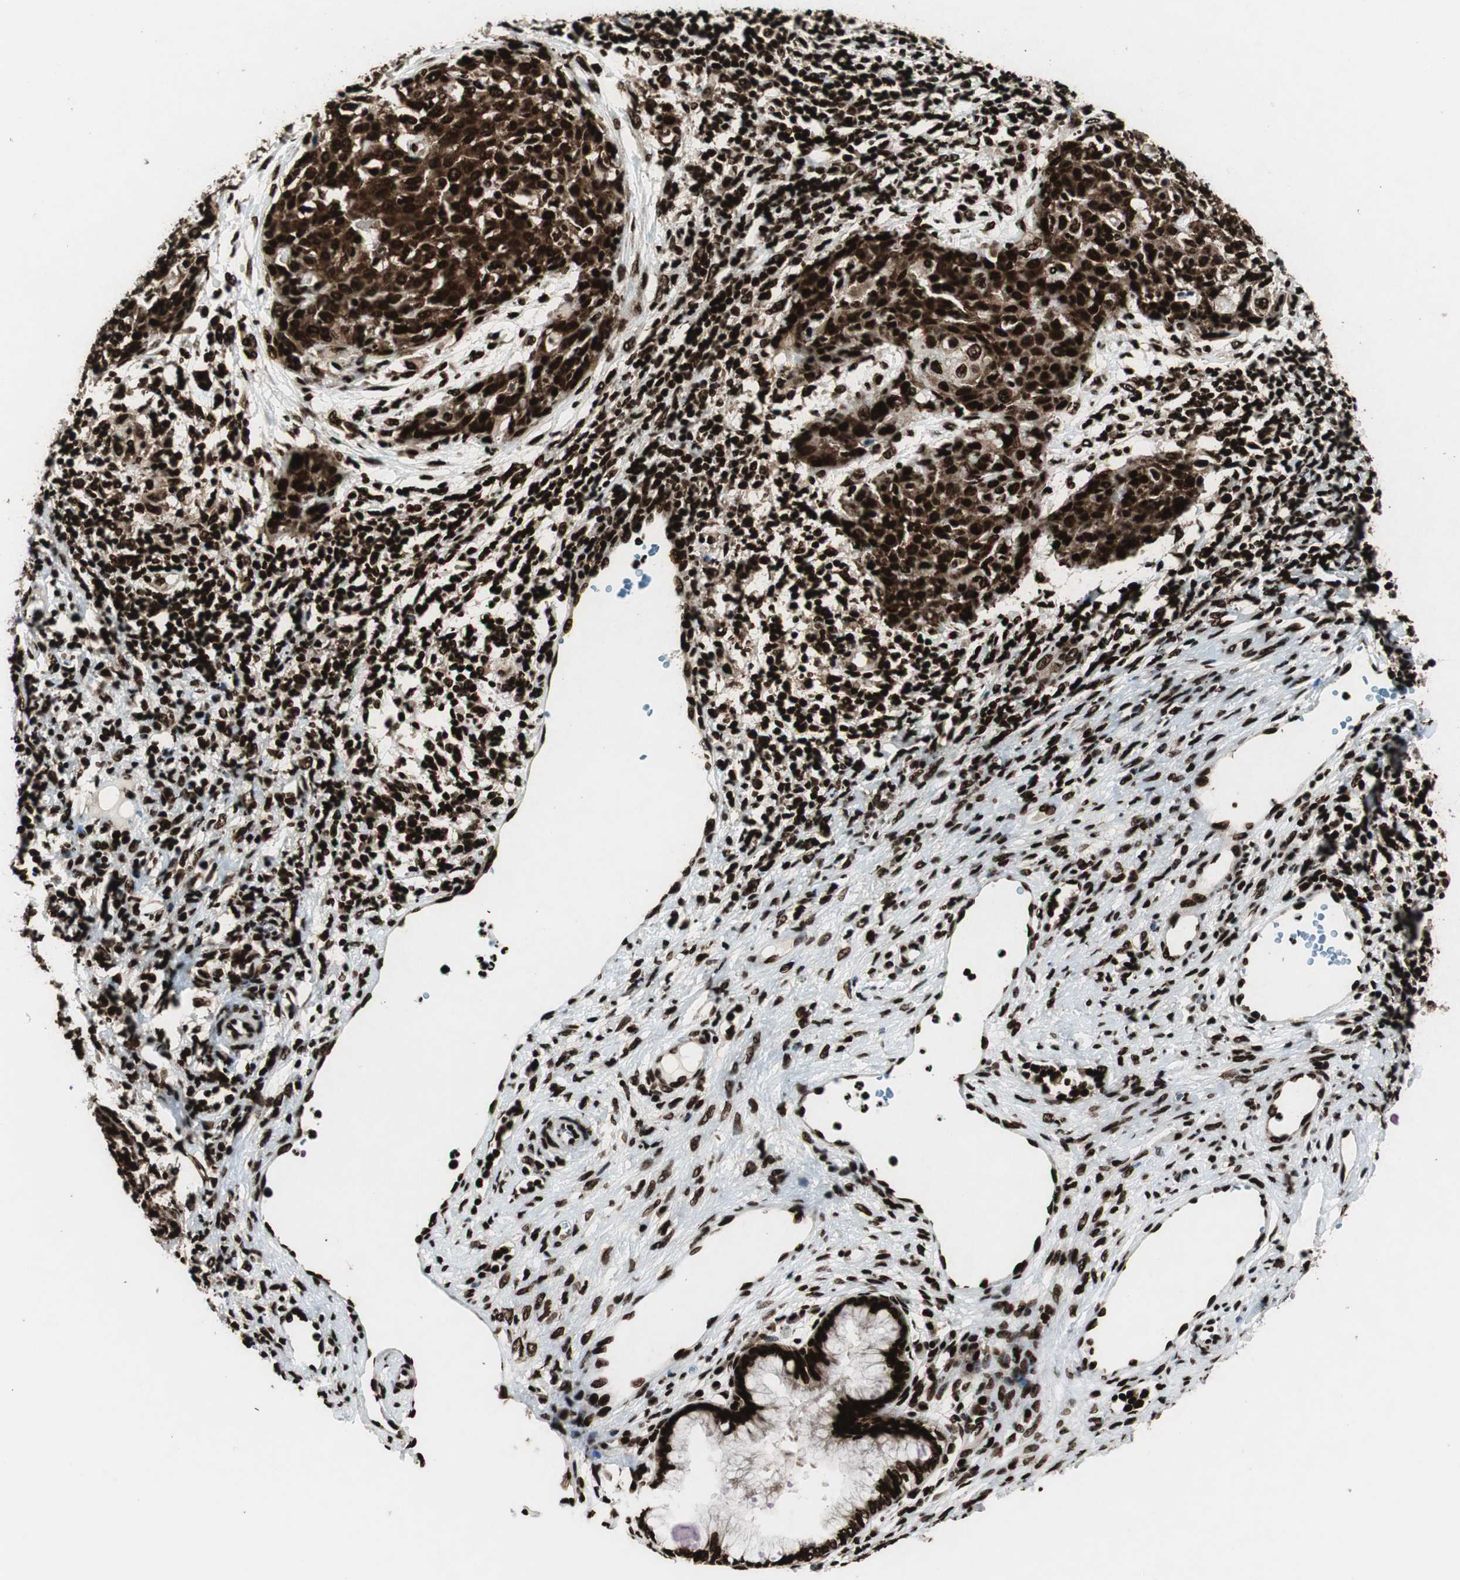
{"staining": {"intensity": "strong", "quantity": ">75%", "location": "cytoplasmic/membranous,nuclear"}, "tissue": "cervical cancer", "cell_type": "Tumor cells", "image_type": "cancer", "snomed": [{"axis": "morphology", "description": "Squamous cell carcinoma, NOS"}, {"axis": "topography", "description": "Cervix"}], "caption": "About >75% of tumor cells in human squamous cell carcinoma (cervical) exhibit strong cytoplasmic/membranous and nuclear protein positivity as visualized by brown immunohistochemical staining.", "gene": "EWSR1", "patient": {"sex": "female", "age": 38}}